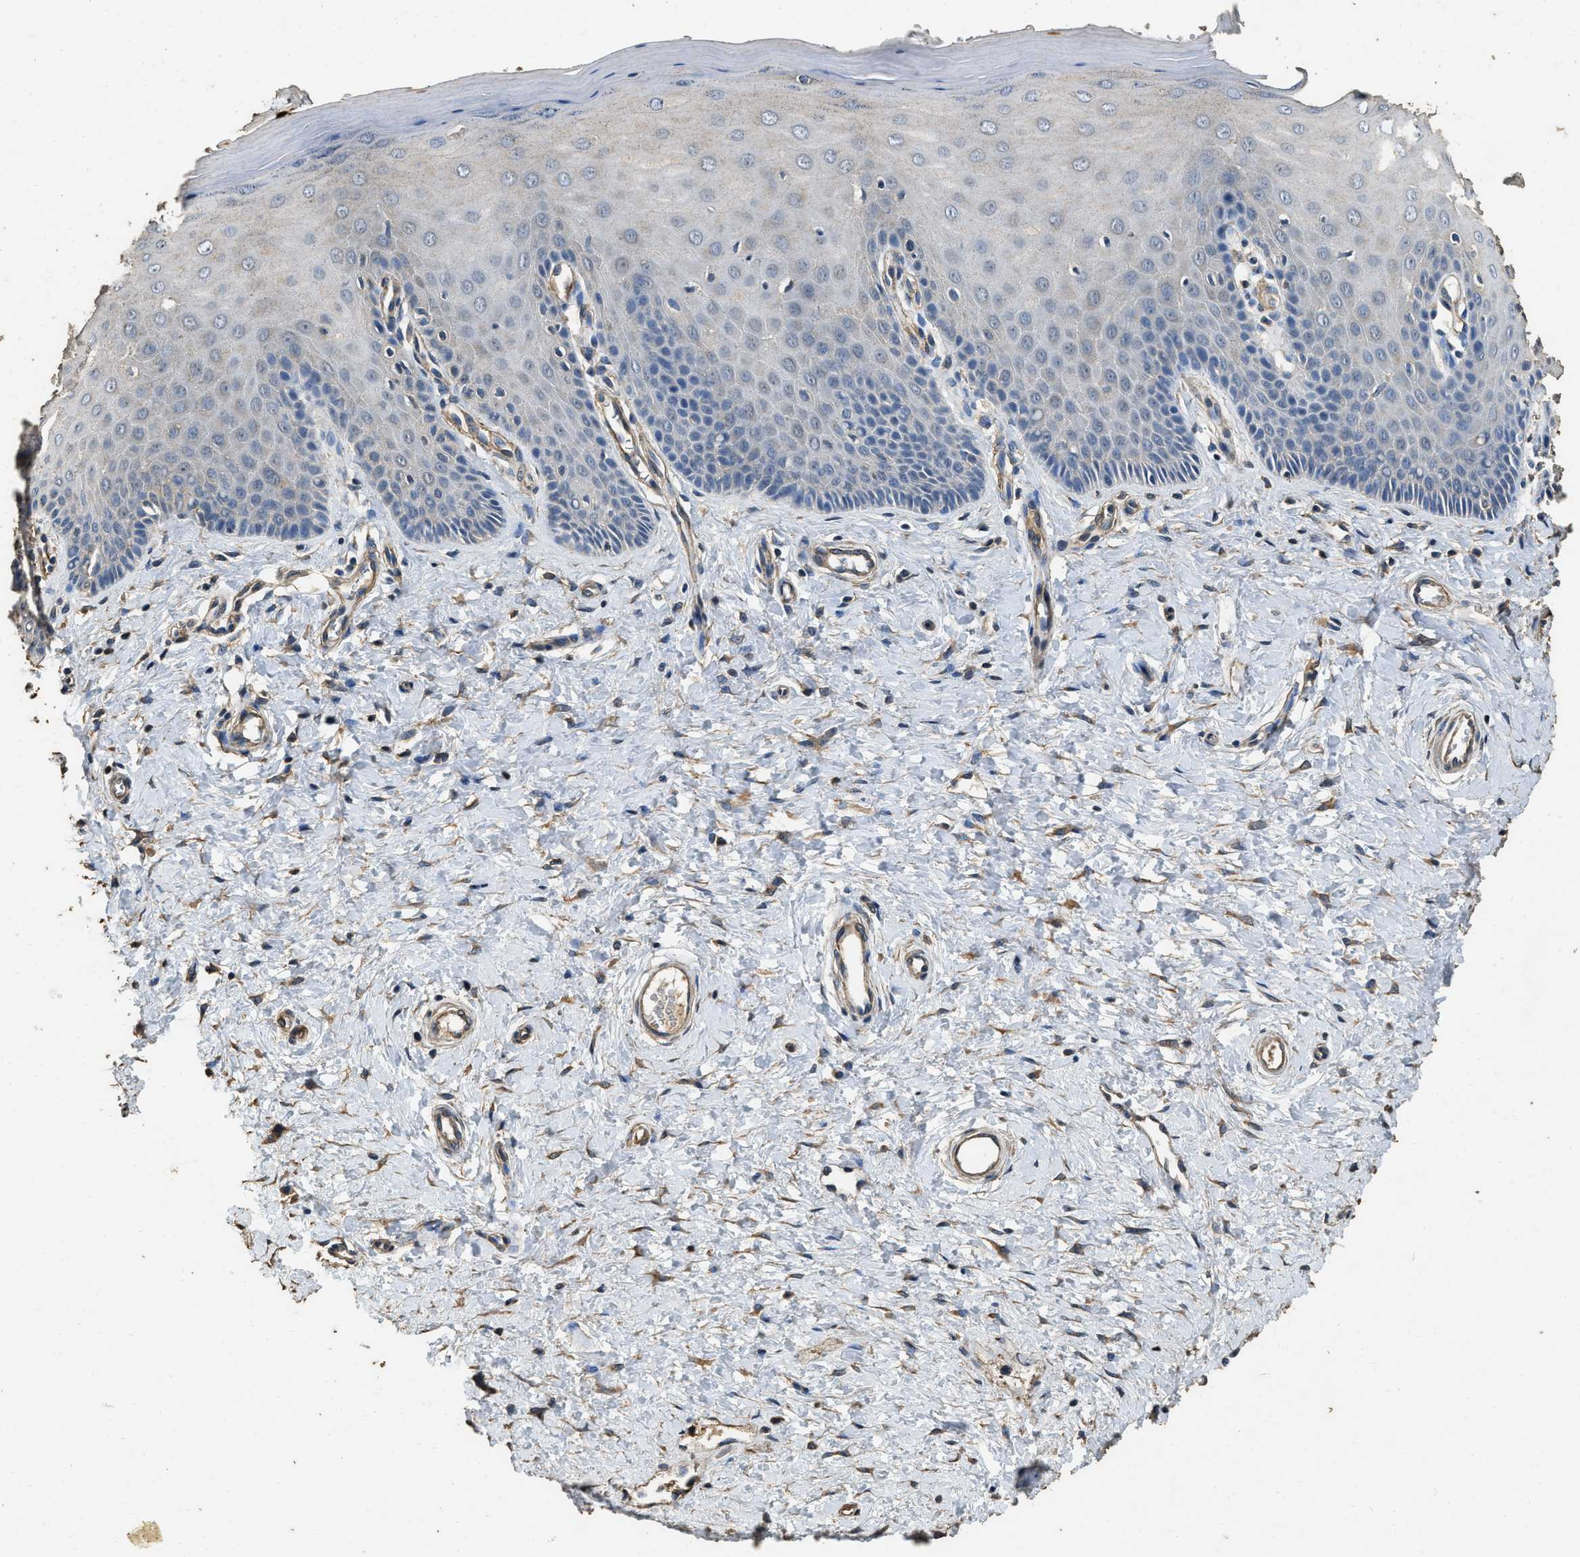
{"staining": {"intensity": "negative", "quantity": "none", "location": "none"}, "tissue": "cervix", "cell_type": "Glandular cells", "image_type": "normal", "snomed": [{"axis": "morphology", "description": "Normal tissue, NOS"}, {"axis": "topography", "description": "Cervix"}], "caption": "There is no significant positivity in glandular cells of cervix. (Immunohistochemistry (ihc), brightfield microscopy, high magnification).", "gene": "MIB1", "patient": {"sex": "female", "age": 55}}